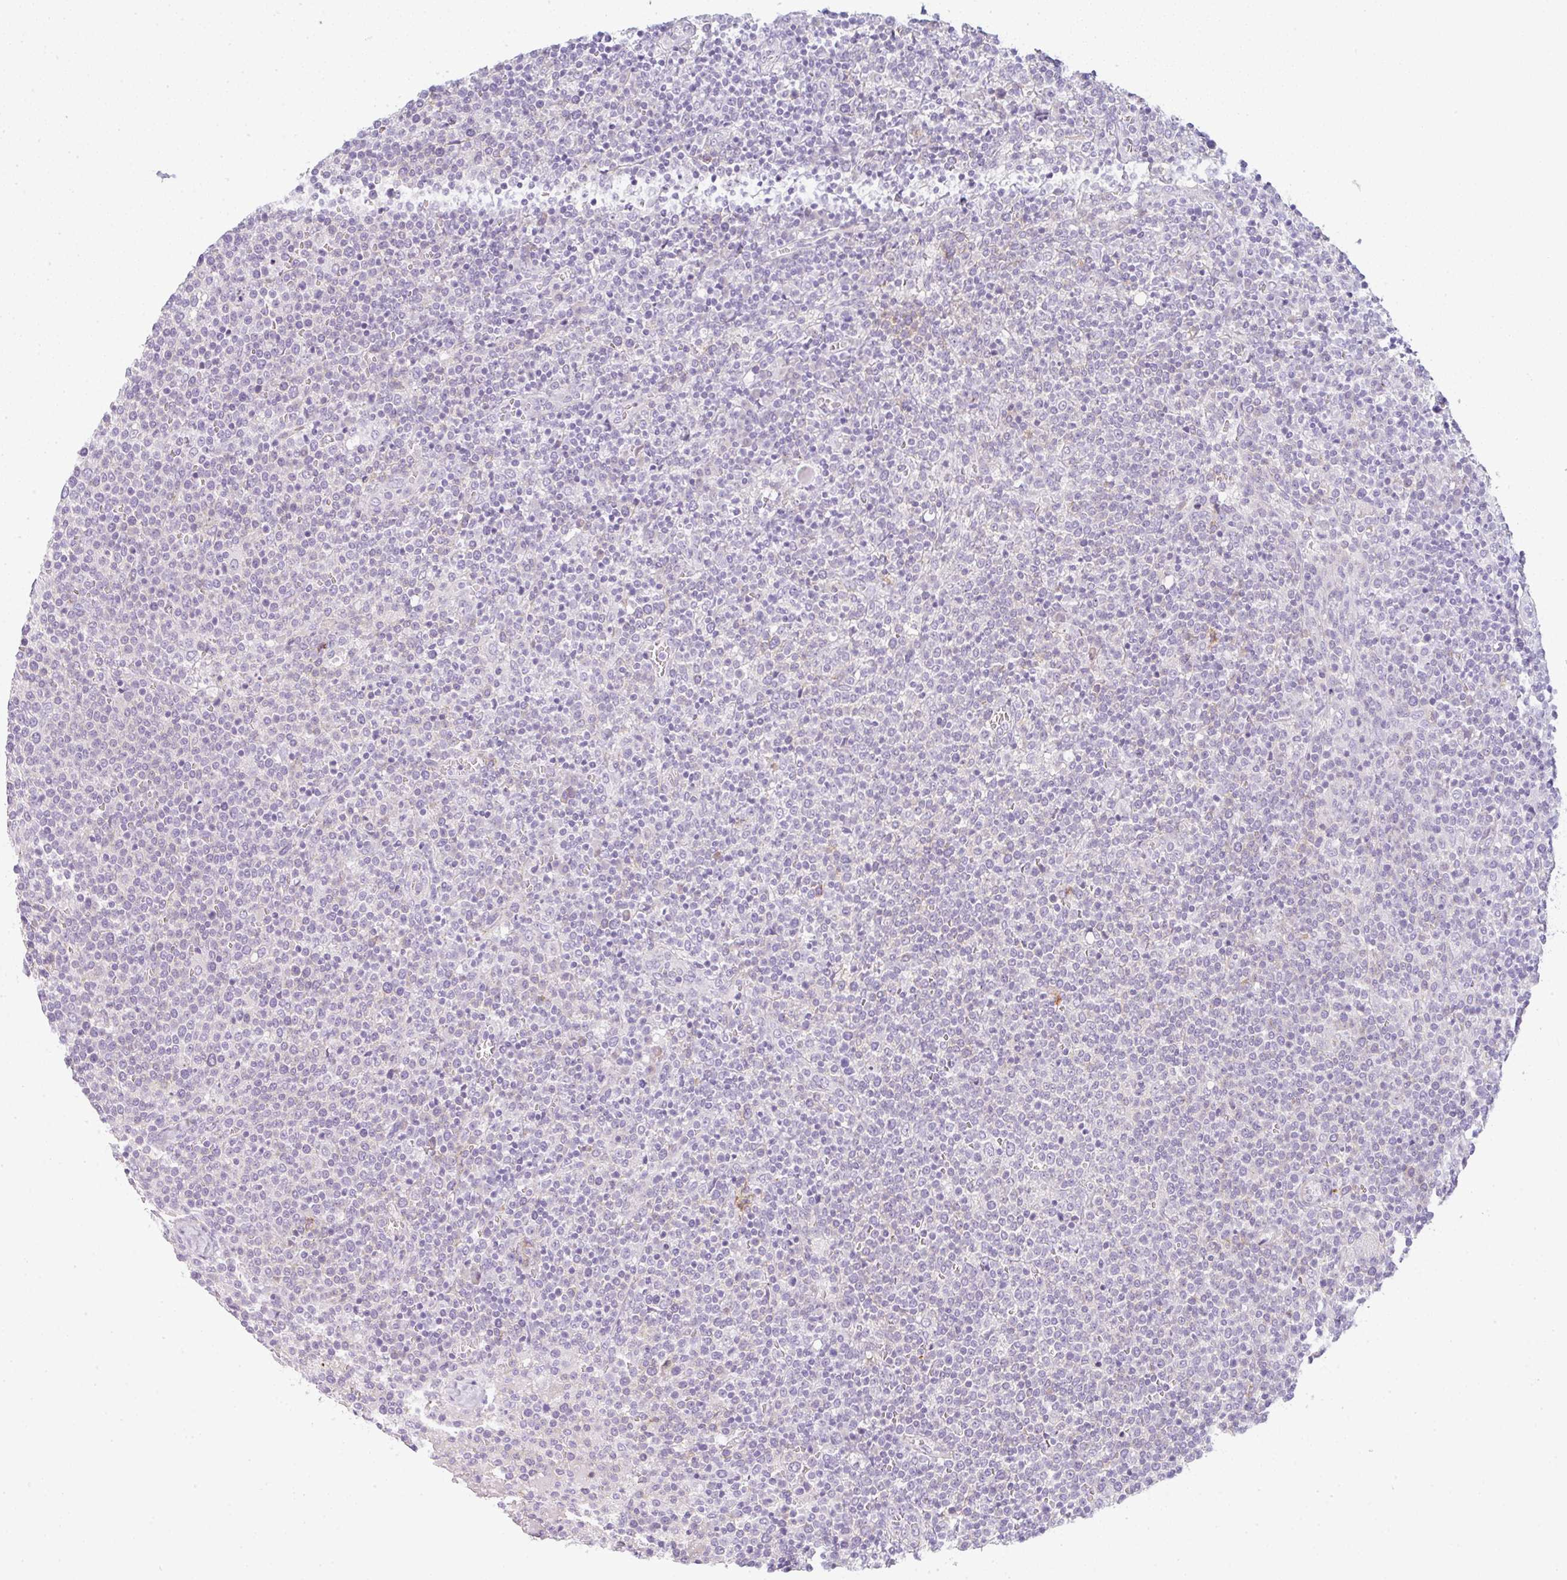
{"staining": {"intensity": "negative", "quantity": "none", "location": "none"}, "tissue": "lymphoma", "cell_type": "Tumor cells", "image_type": "cancer", "snomed": [{"axis": "morphology", "description": "Malignant lymphoma, non-Hodgkin's type, High grade"}, {"axis": "topography", "description": "Lymph node"}], "caption": "Tumor cells are negative for protein expression in human lymphoma.", "gene": "LPAR4", "patient": {"sex": "male", "age": 61}}